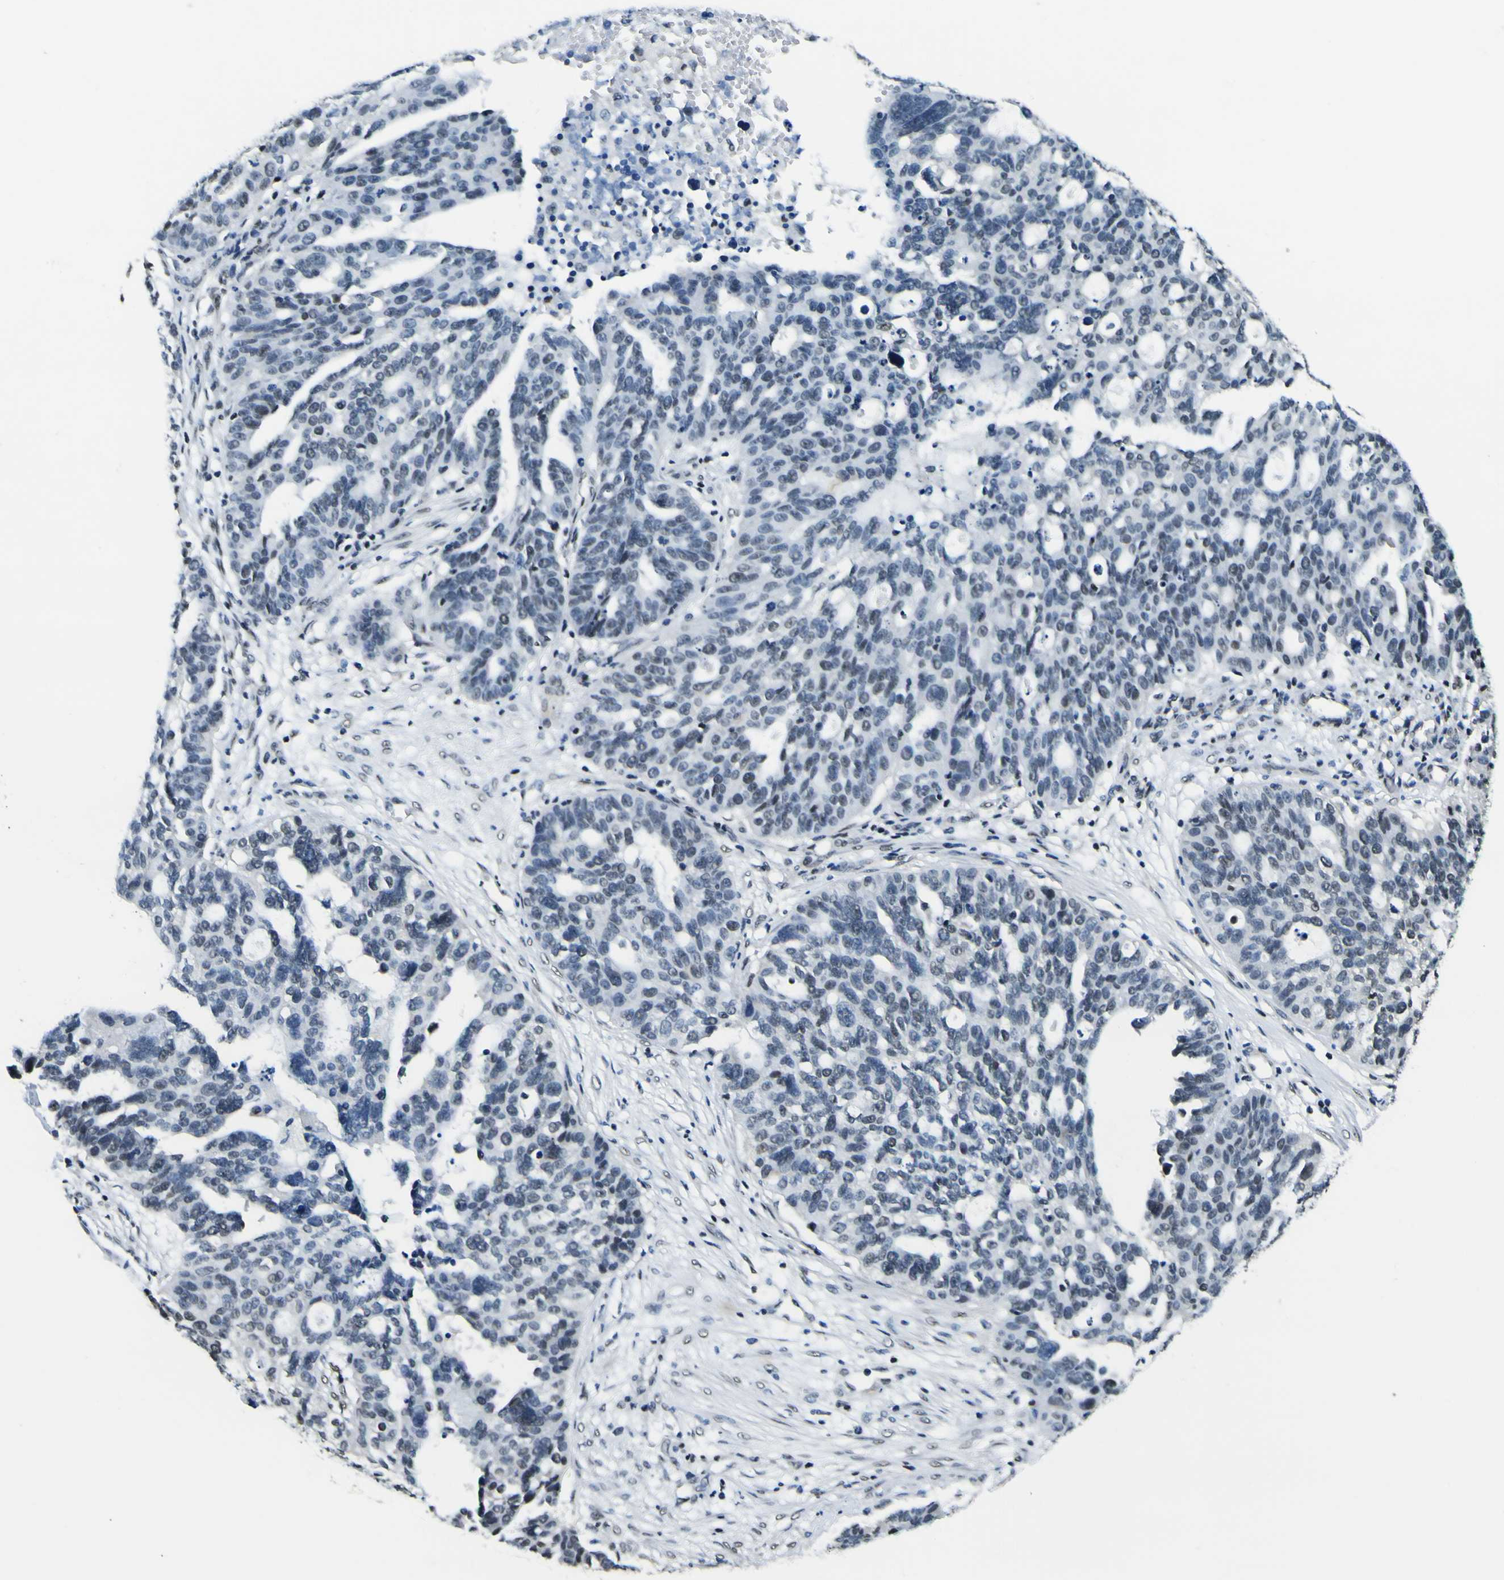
{"staining": {"intensity": "weak", "quantity": "<25%", "location": "nuclear"}, "tissue": "ovarian cancer", "cell_type": "Tumor cells", "image_type": "cancer", "snomed": [{"axis": "morphology", "description": "Cystadenocarcinoma, serous, NOS"}, {"axis": "topography", "description": "Ovary"}], "caption": "Tumor cells show no significant expression in serous cystadenocarcinoma (ovarian). The staining was performed using DAB (3,3'-diaminobenzidine) to visualize the protein expression in brown, while the nuclei were stained in blue with hematoxylin (Magnification: 20x).", "gene": "SP1", "patient": {"sex": "female", "age": 59}}